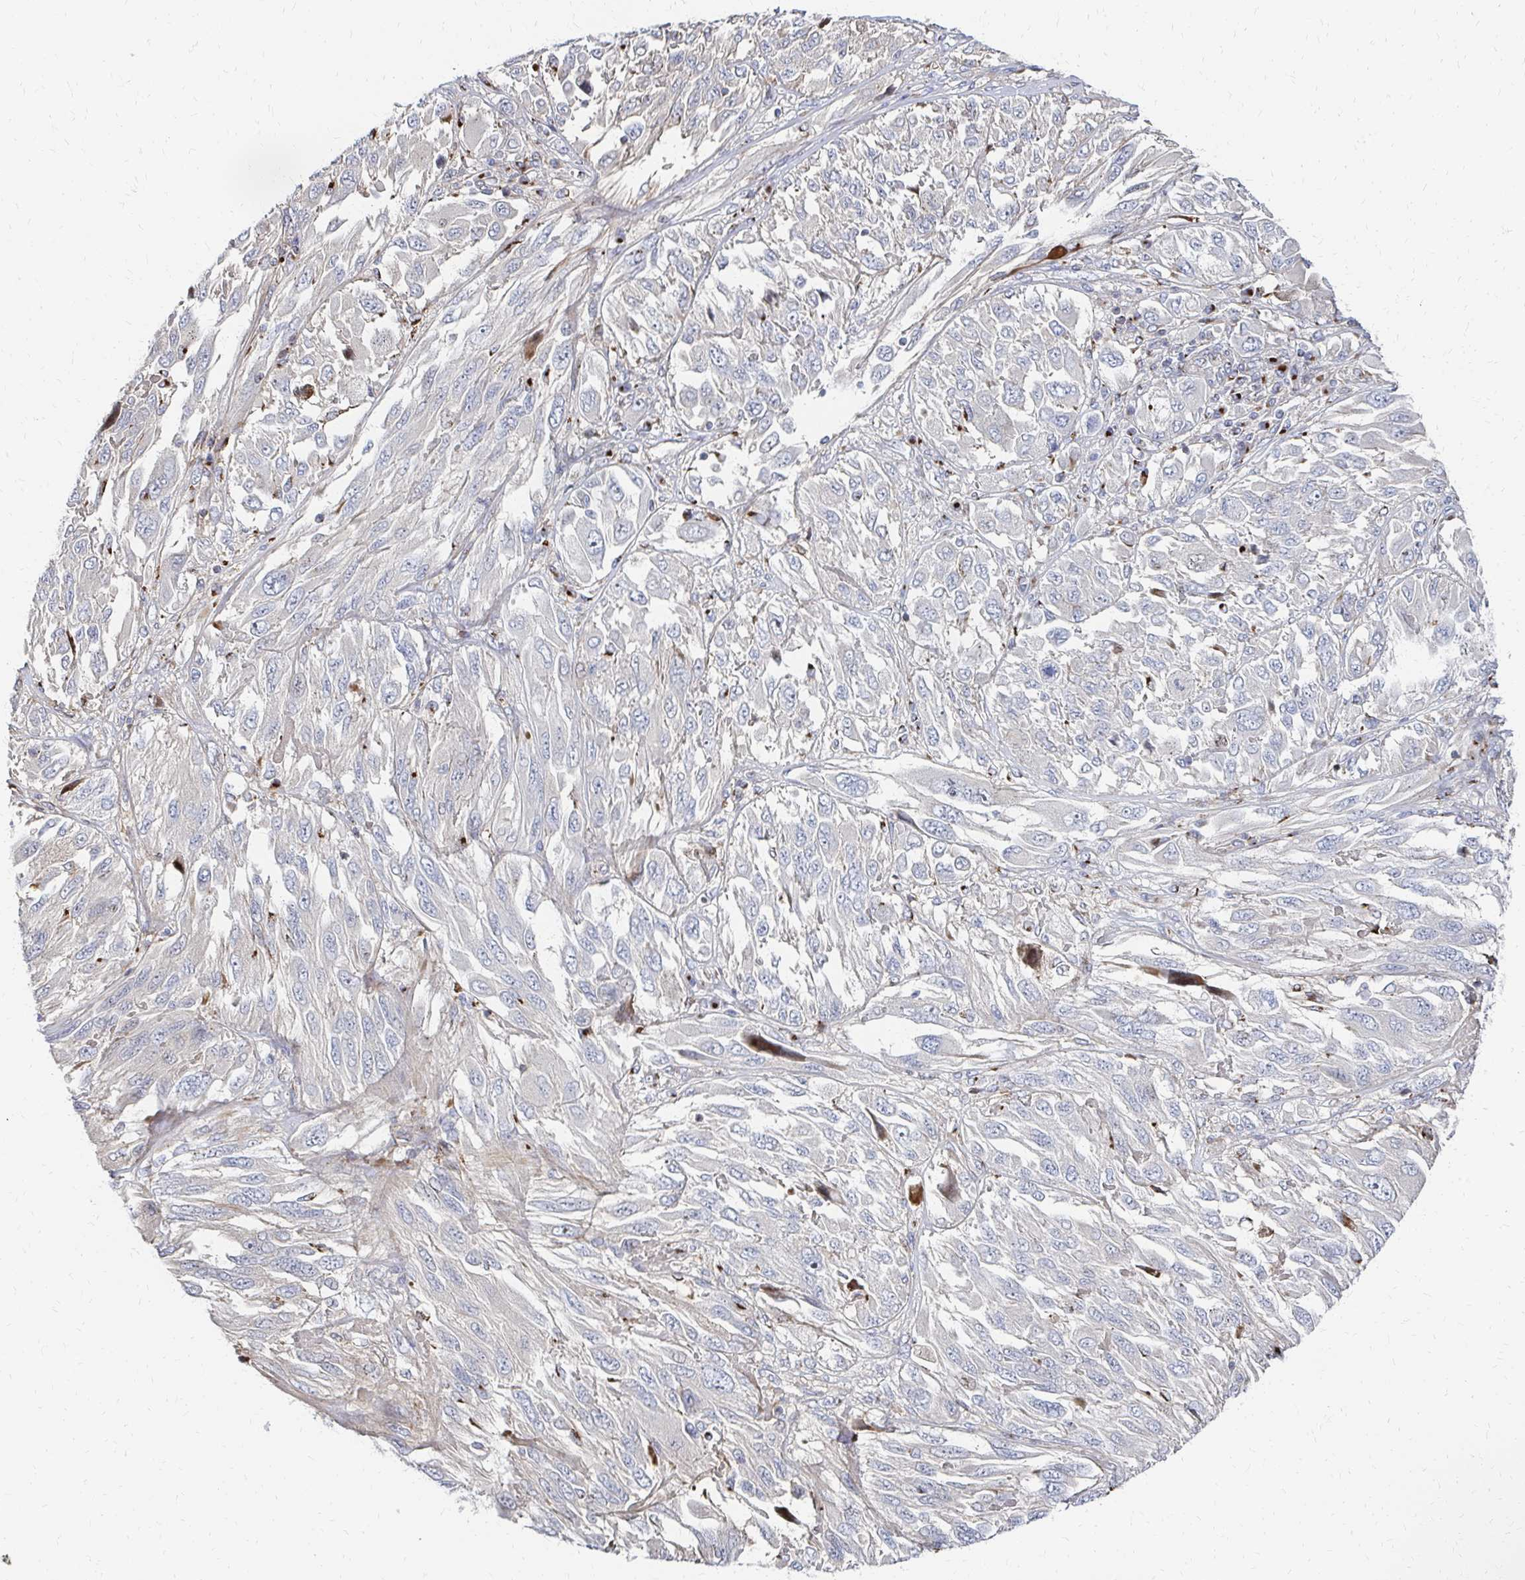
{"staining": {"intensity": "negative", "quantity": "none", "location": "none"}, "tissue": "melanoma", "cell_type": "Tumor cells", "image_type": "cancer", "snomed": [{"axis": "morphology", "description": "Malignant melanoma, NOS"}, {"axis": "topography", "description": "Skin"}], "caption": "Immunohistochemical staining of malignant melanoma shows no significant staining in tumor cells.", "gene": "MAN1A1", "patient": {"sex": "female", "age": 91}}